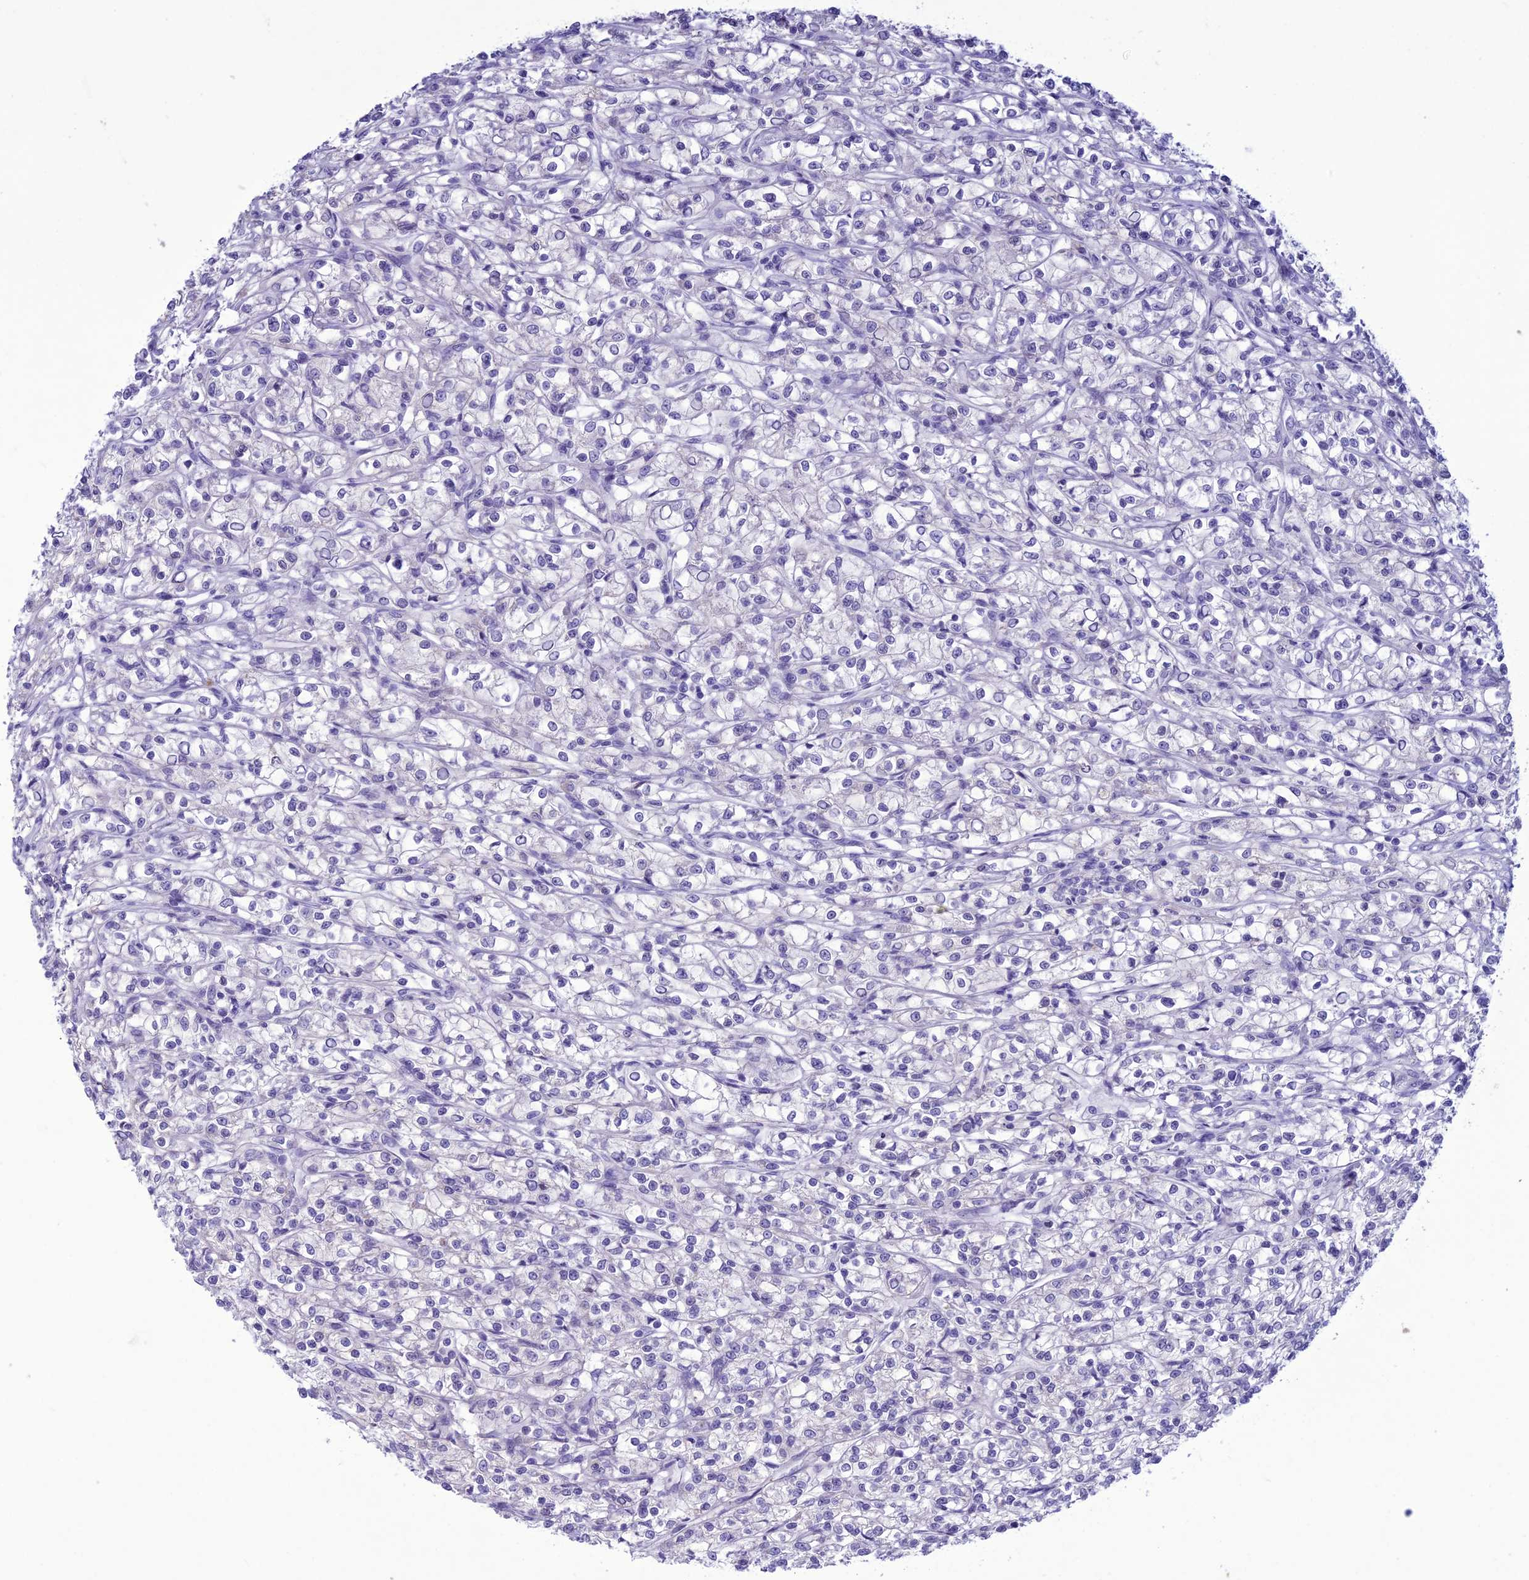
{"staining": {"intensity": "negative", "quantity": "none", "location": "none"}, "tissue": "renal cancer", "cell_type": "Tumor cells", "image_type": "cancer", "snomed": [{"axis": "morphology", "description": "Adenocarcinoma, NOS"}, {"axis": "topography", "description": "Kidney"}], "caption": "Immunohistochemistry image of neoplastic tissue: renal cancer (adenocarcinoma) stained with DAB (3,3'-diaminobenzidine) displays no significant protein expression in tumor cells. (Brightfield microscopy of DAB immunohistochemistry at high magnification).", "gene": "CLEC2L", "patient": {"sex": "female", "age": 59}}